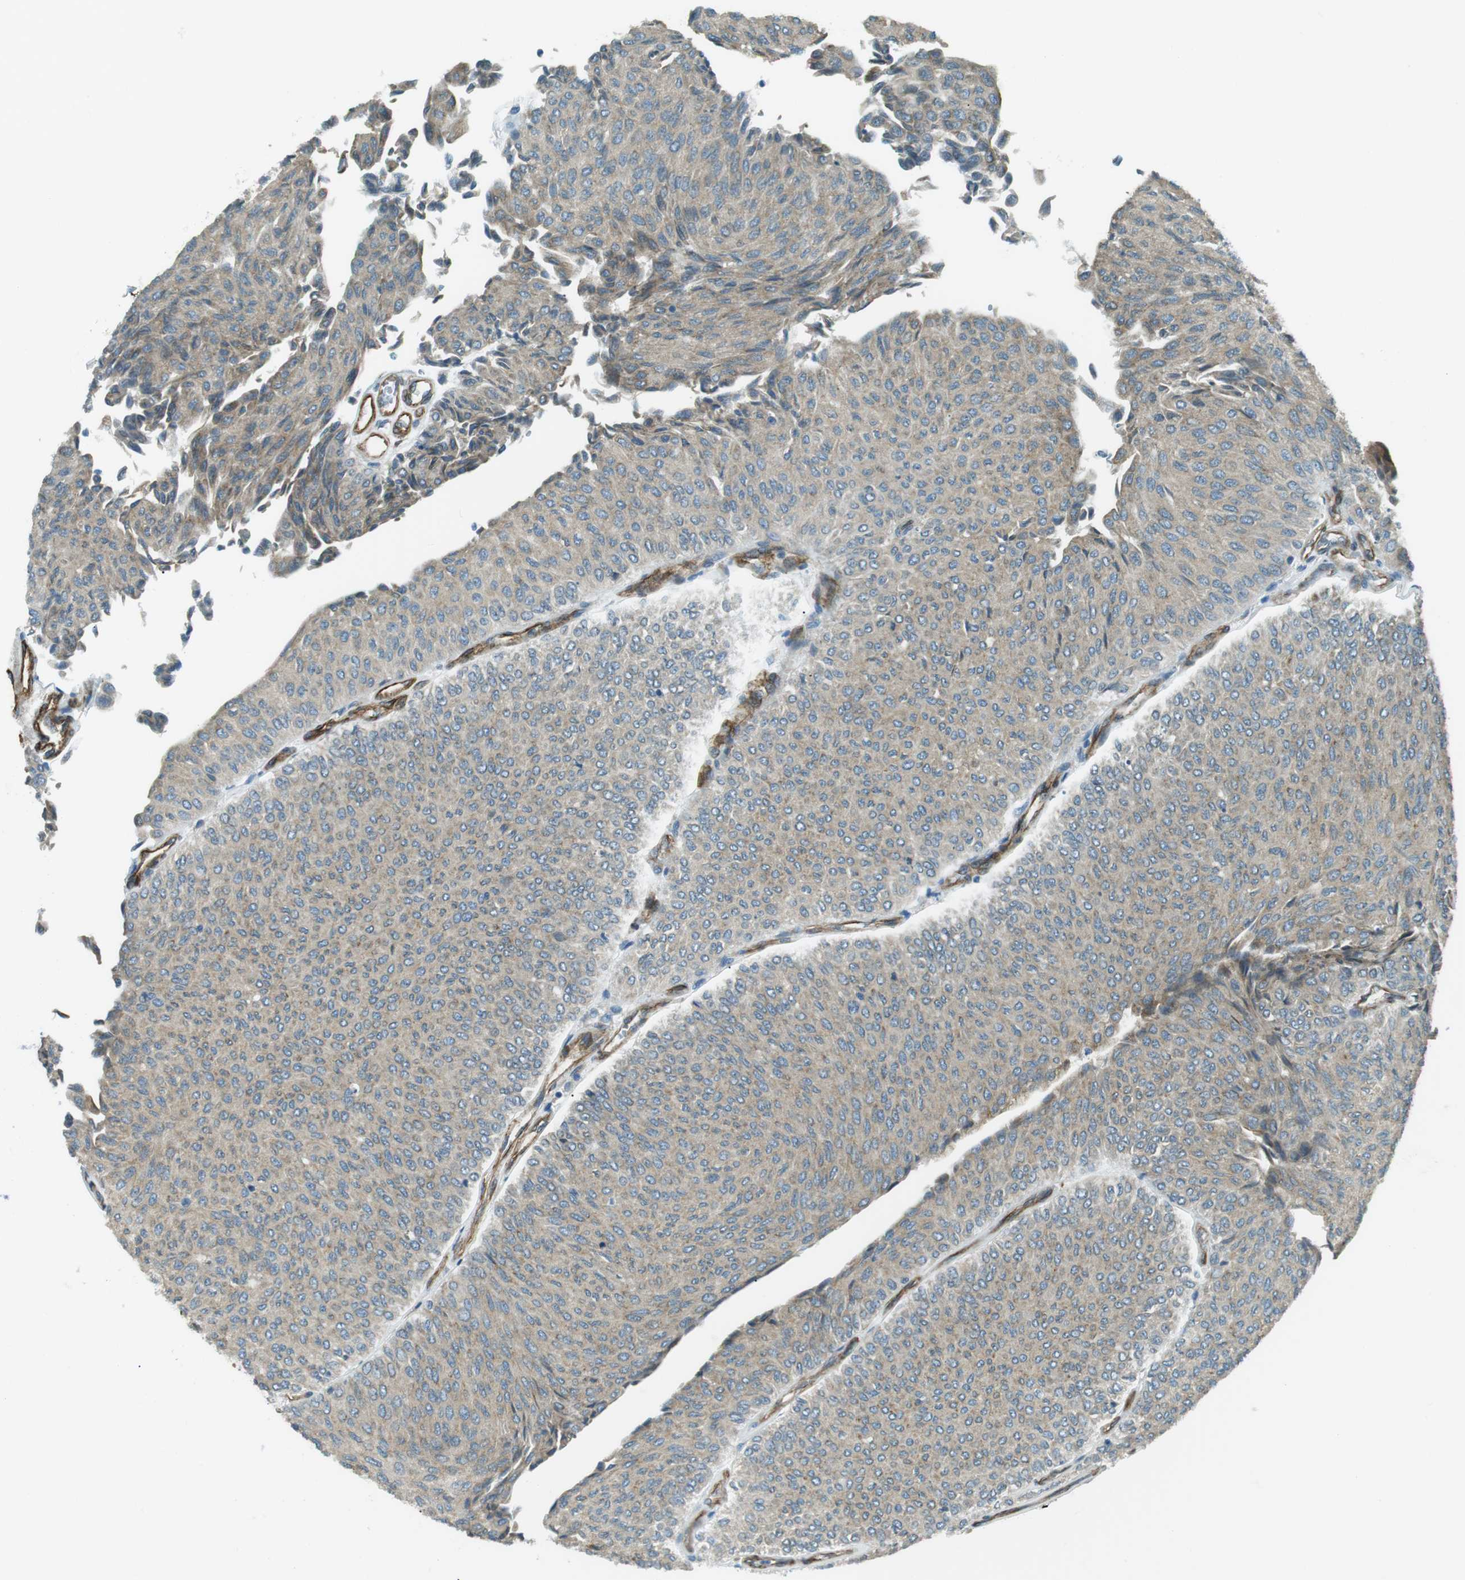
{"staining": {"intensity": "weak", "quantity": ">75%", "location": "cytoplasmic/membranous"}, "tissue": "urothelial cancer", "cell_type": "Tumor cells", "image_type": "cancer", "snomed": [{"axis": "morphology", "description": "Urothelial carcinoma, Low grade"}, {"axis": "topography", "description": "Urinary bladder"}], "caption": "Urothelial cancer tissue demonstrates weak cytoplasmic/membranous staining in approximately >75% of tumor cells", "gene": "ODR4", "patient": {"sex": "male", "age": 78}}